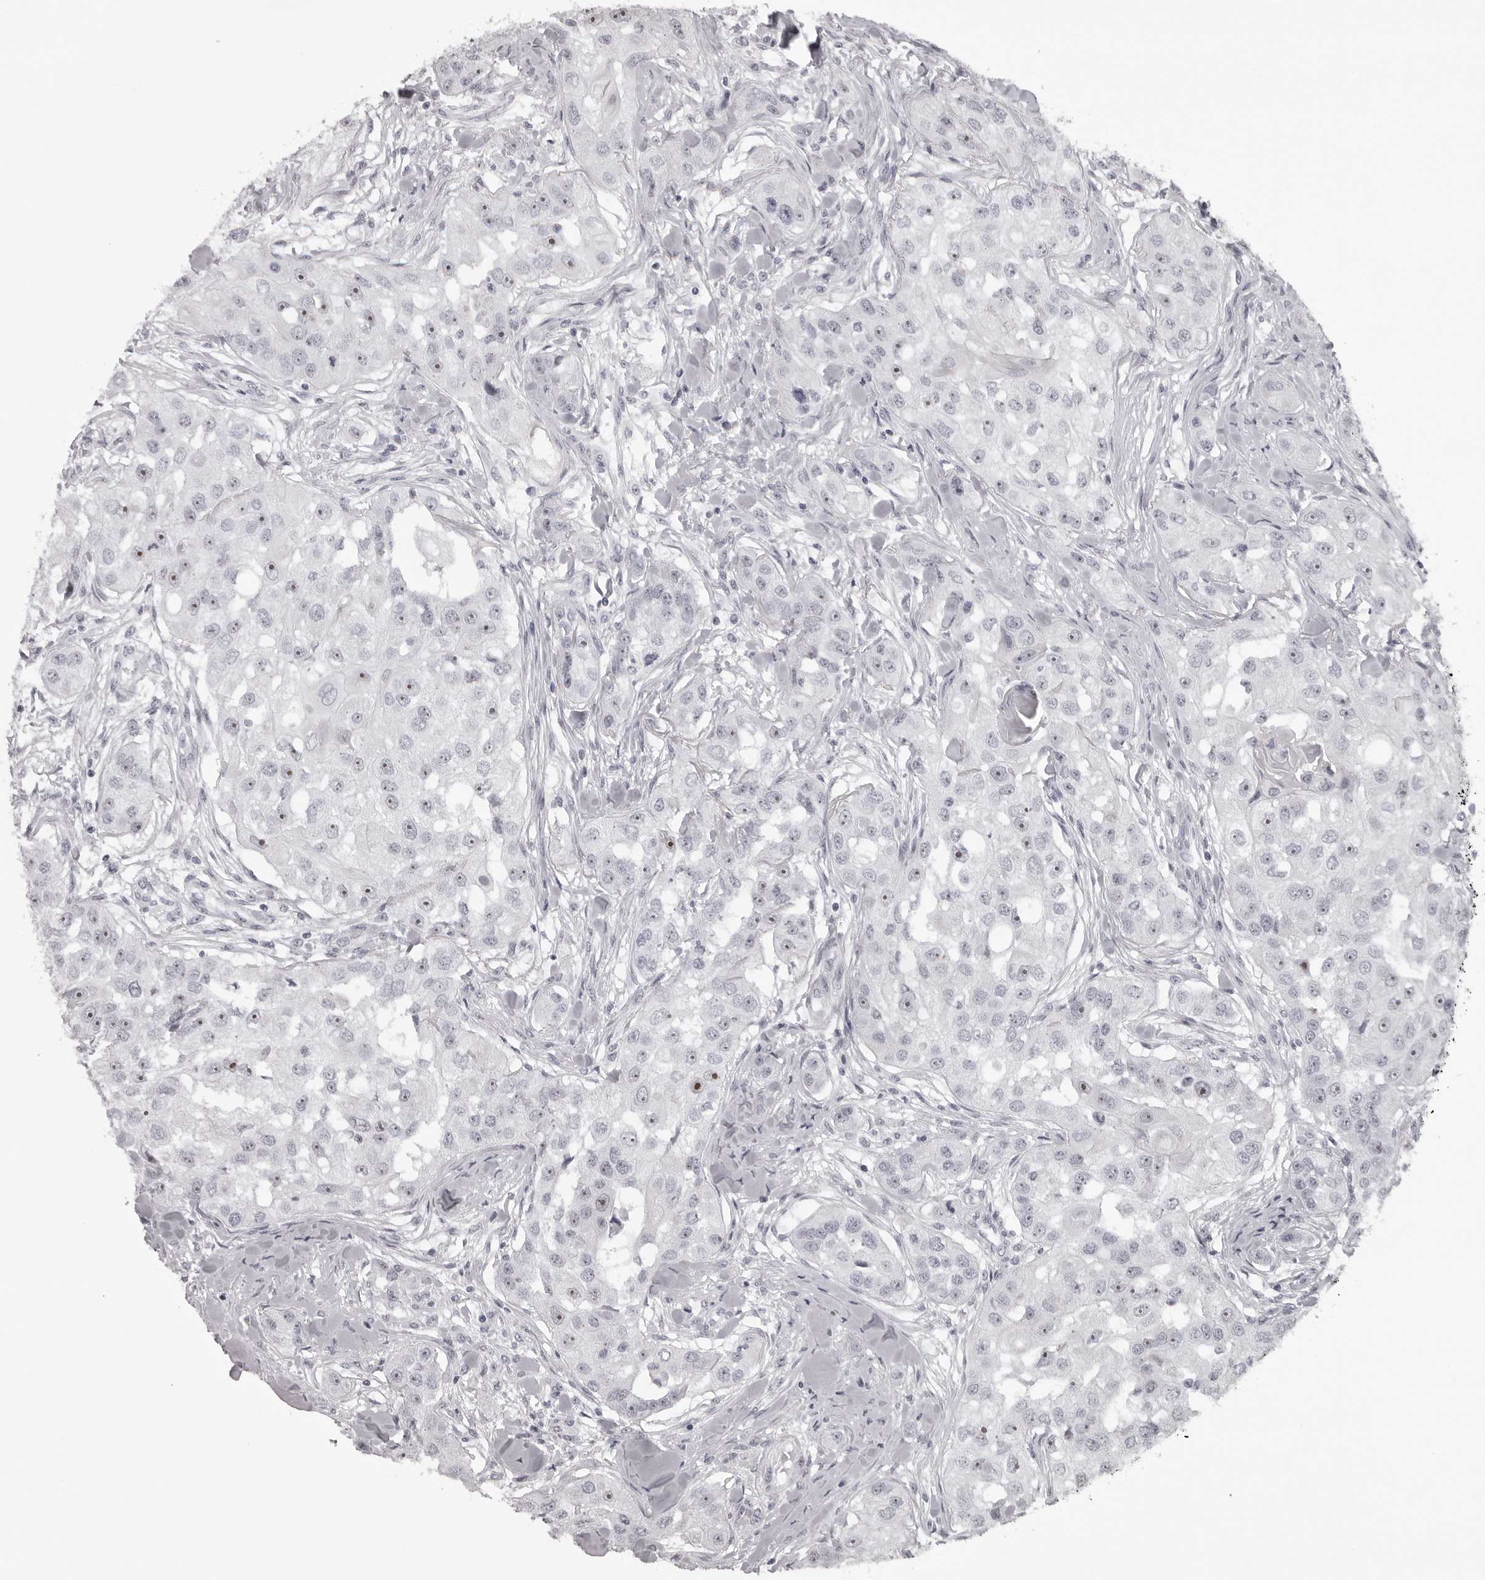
{"staining": {"intensity": "weak", "quantity": "25%-75%", "location": "nuclear"}, "tissue": "head and neck cancer", "cell_type": "Tumor cells", "image_type": "cancer", "snomed": [{"axis": "morphology", "description": "Normal tissue, NOS"}, {"axis": "morphology", "description": "Squamous cell carcinoma, NOS"}, {"axis": "topography", "description": "Skeletal muscle"}, {"axis": "topography", "description": "Head-Neck"}], "caption": "Immunohistochemical staining of human head and neck cancer (squamous cell carcinoma) reveals low levels of weak nuclear expression in about 25%-75% of tumor cells. (DAB IHC with brightfield microscopy, high magnification).", "gene": "HELZ", "patient": {"sex": "male", "age": 51}}